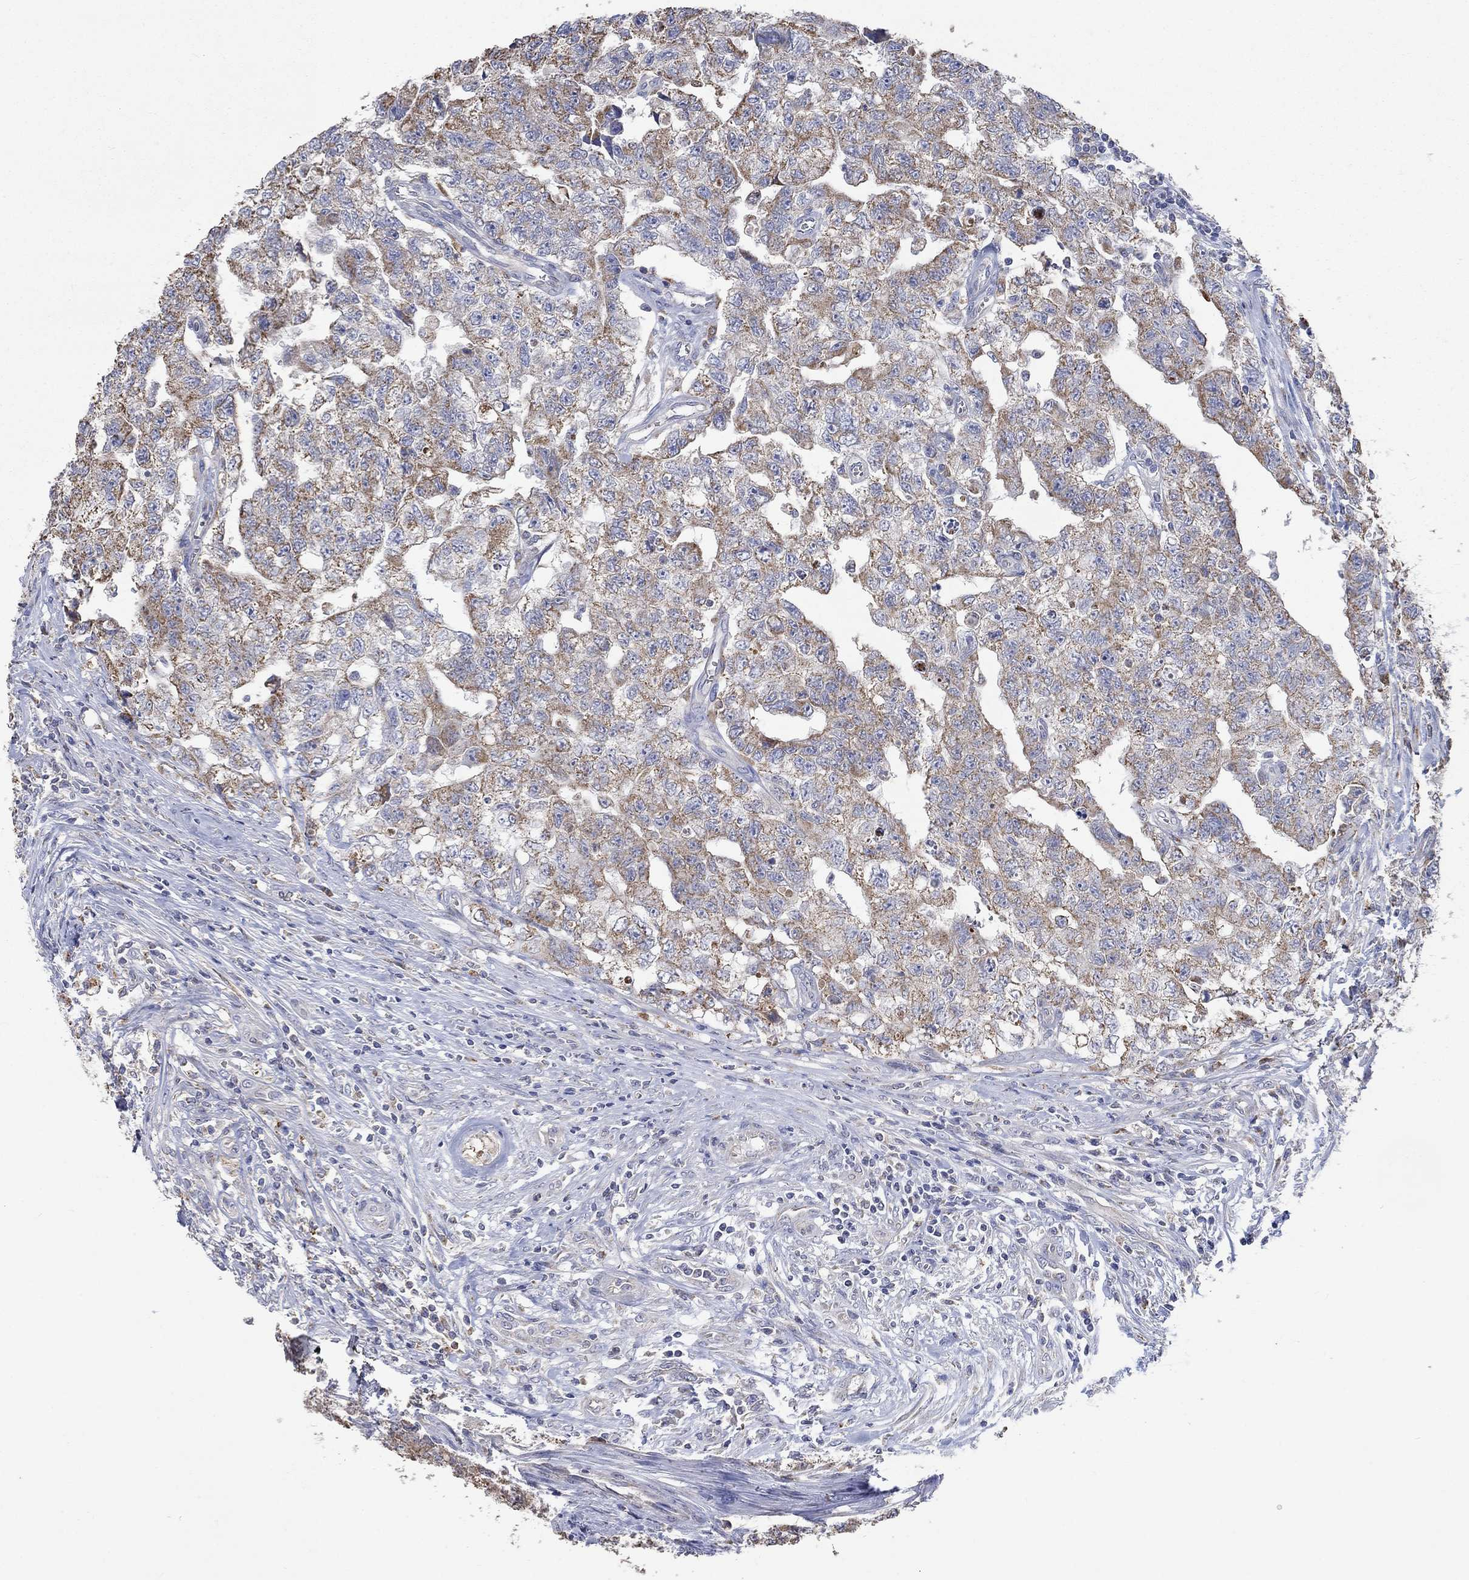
{"staining": {"intensity": "moderate", "quantity": "25%-75%", "location": "cytoplasmic/membranous"}, "tissue": "testis cancer", "cell_type": "Tumor cells", "image_type": "cancer", "snomed": [{"axis": "morphology", "description": "Carcinoma, Embryonal, NOS"}, {"axis": "topography", "description": "Testis"}], "caption": "The image demonstrates a brown stain indicating the presence of a protein in the cytoplasmic/membranous of tumor cells in embryonal carcinoma (testis).", "gene": "UGT8", "patient": {"sex": "male", "age": 24}}